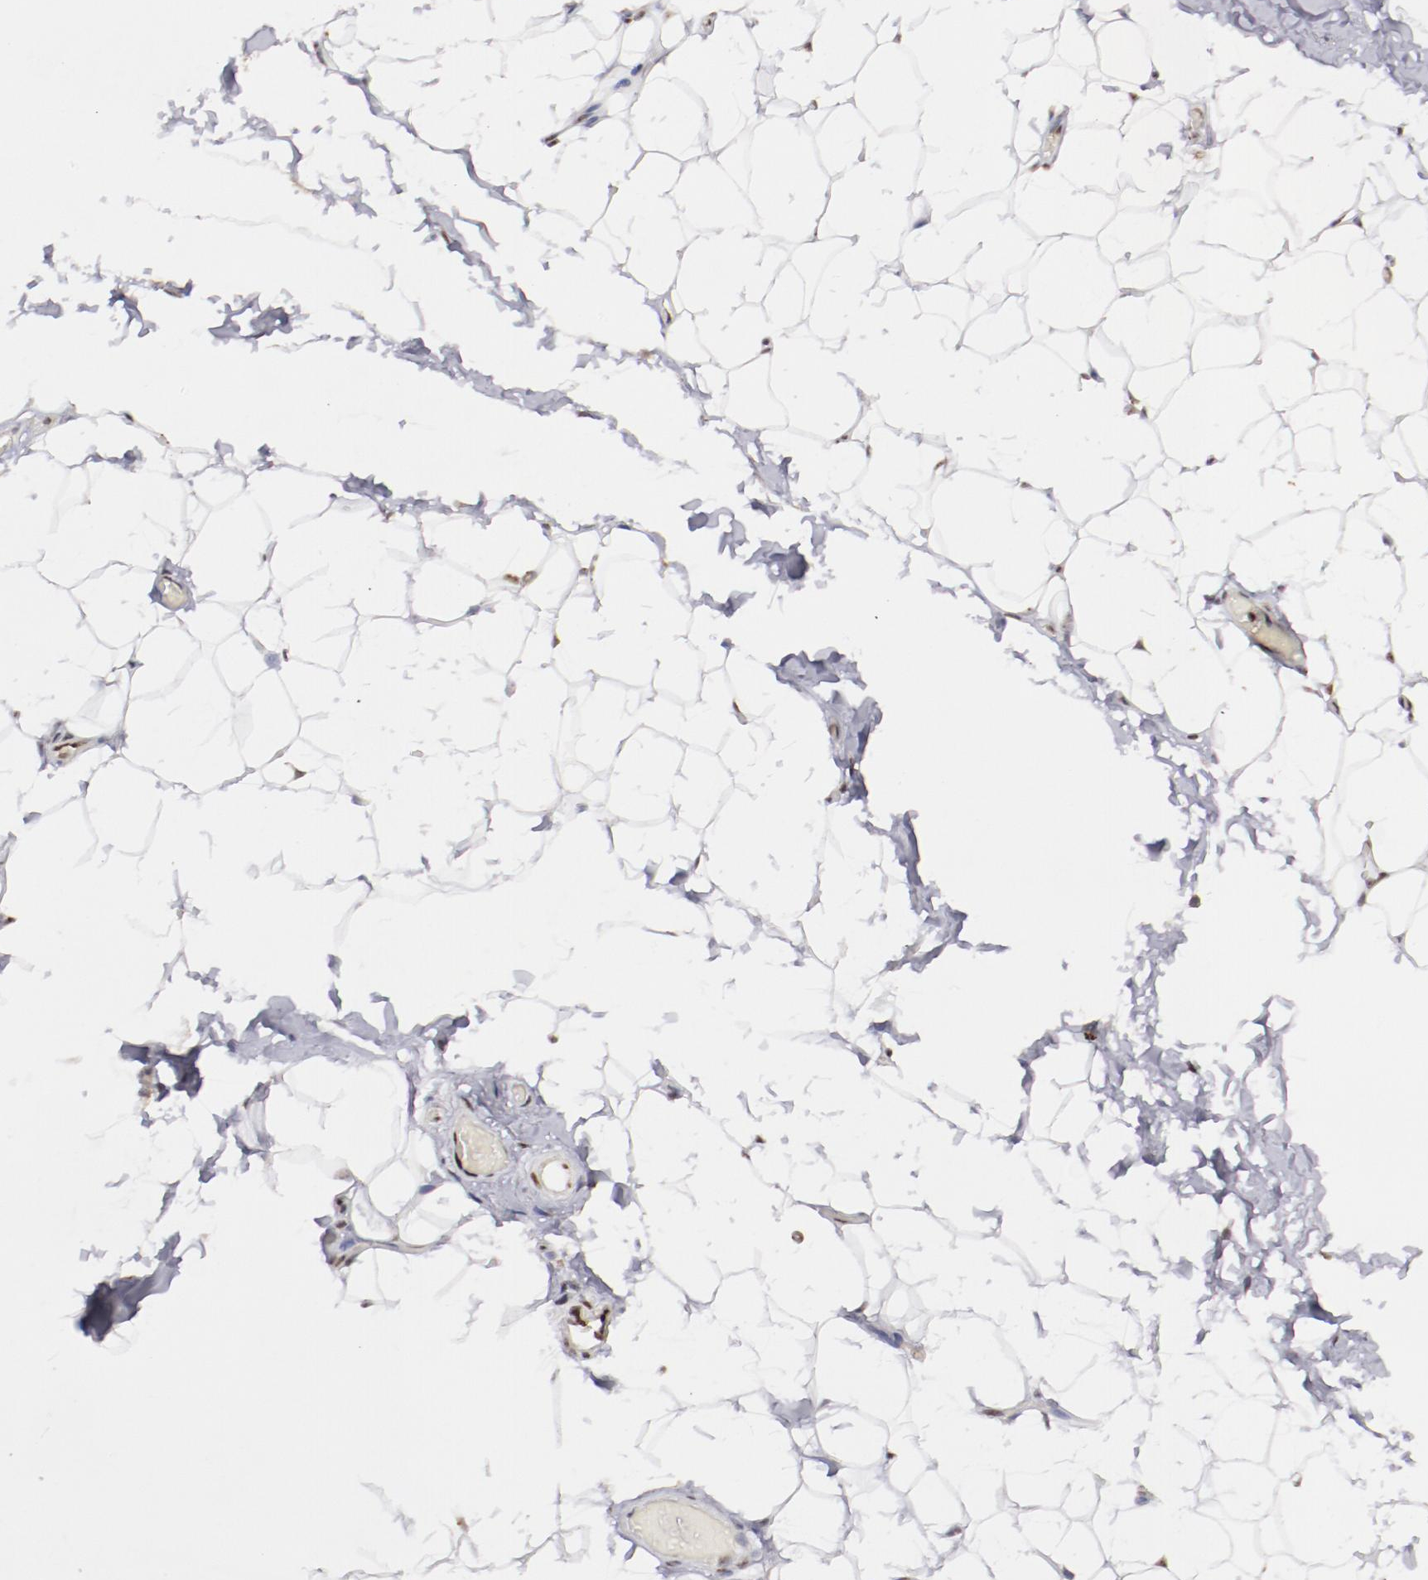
{"staining": {"intensity": "moderate", "quantity": ">75%", "location": "nuclear"}, "tissue": "adipose tissue", "cell_type": "Adipocytes", "image_type": "normal", "snomed": [{"axis": "morphology", "description": "Normal tissue, NOS"}, {"axis": "topography", "description": "Soft tissue"}], "caption": "Adipocytes display moderate nuclear staining in about >75% of cells in benign adipose tissue. (DAB (3,3'-diaminobenzidine) IHC with brightfield microscopy, high magnification).", "gene": "DDX24", "patient": {"sex": "male", "age": 26}}